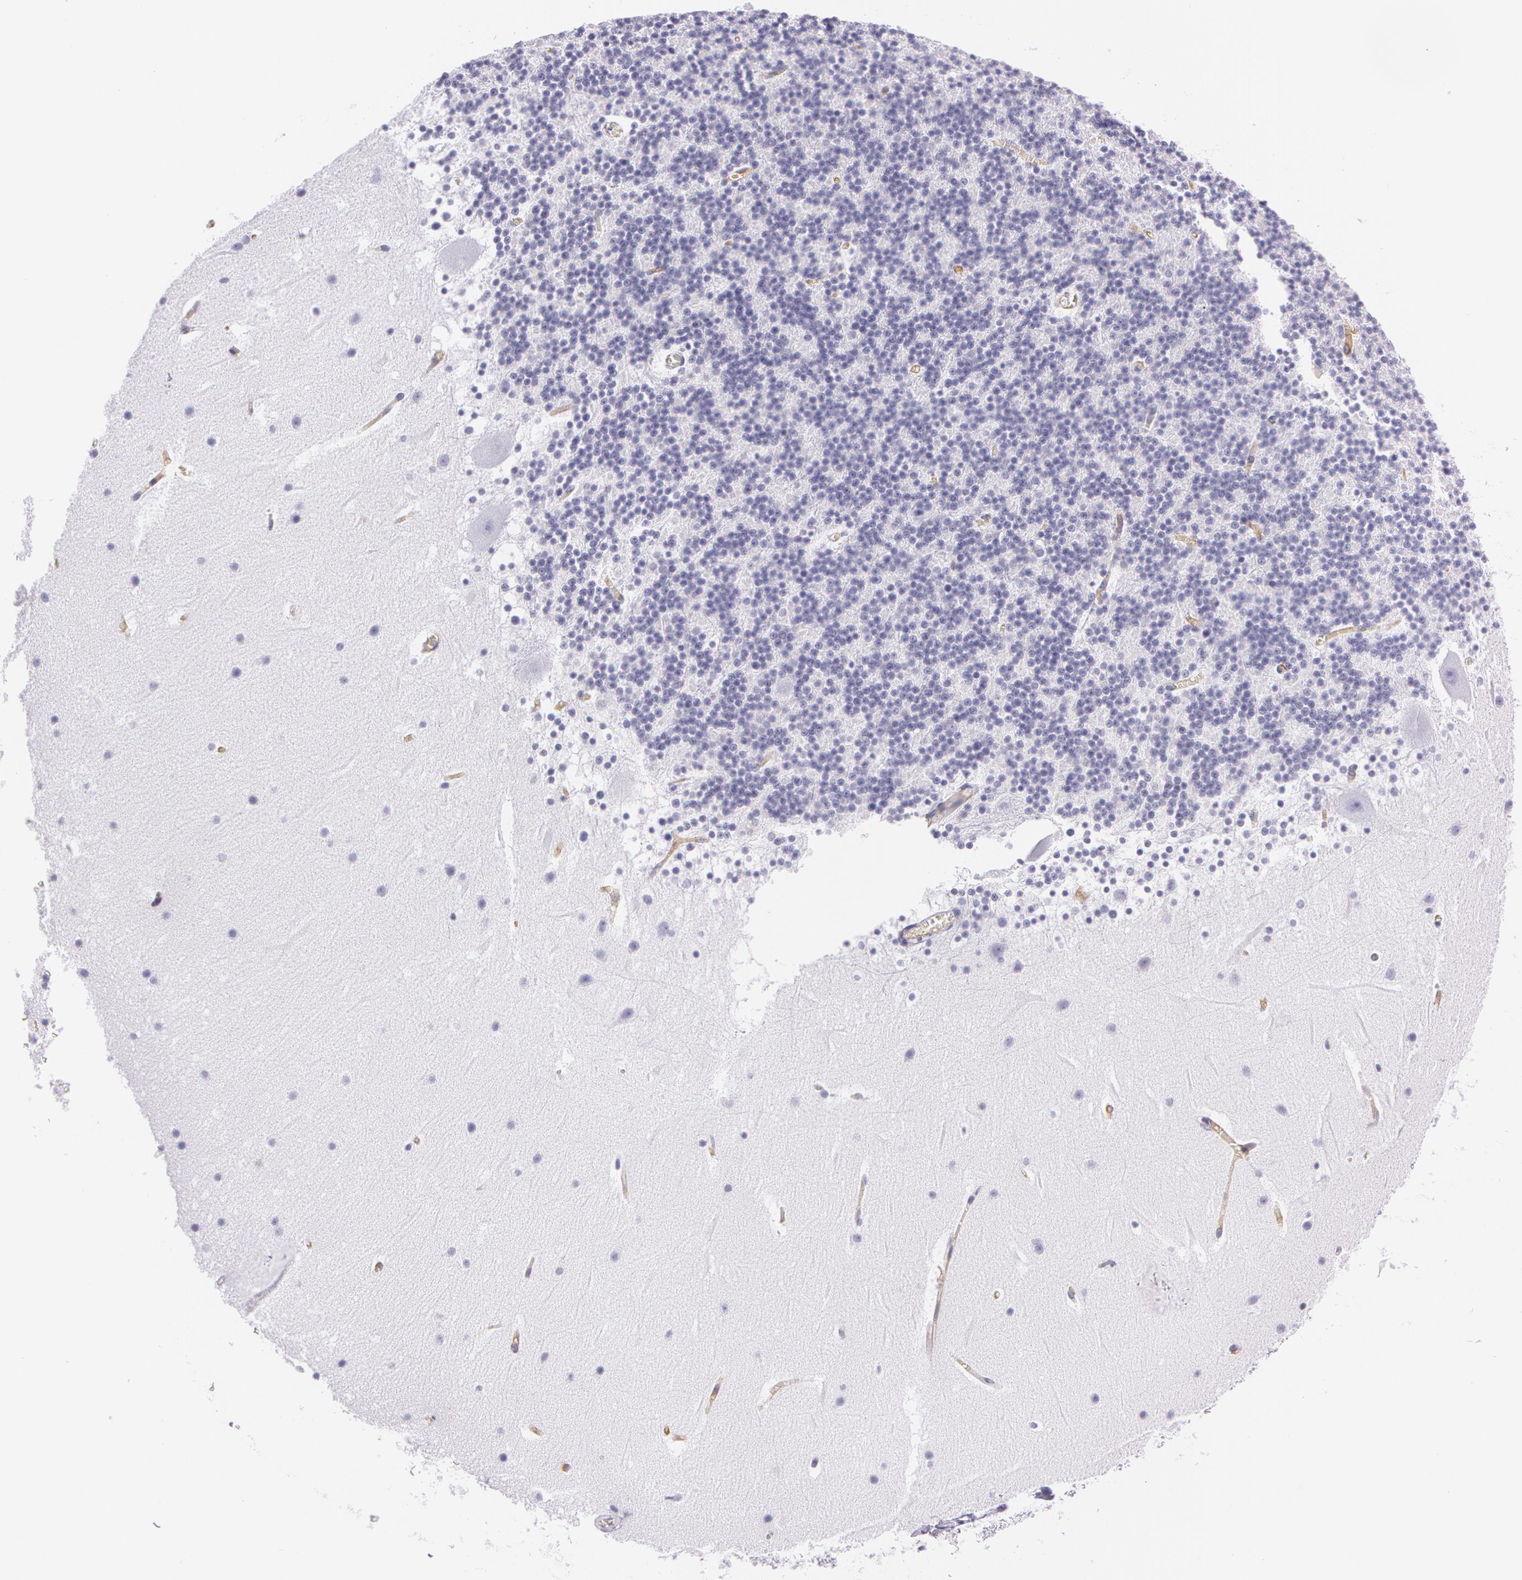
{"staining": {"intensity": "negative", "quantity": "none", "location": "none"}, "tissue": "cerebellum", "cell_type": "Cells in granular layer", "image_type": "normal", "snomed": [{"axis": "morphology", "description": "Normal tissue, NOS"}, {"axis": "topography", "description": "Cerebellum"}], "caption": "DAB (3,3'-diaminobenzidine) immunohistochemical staining of unremarkable cerebellum reveals no significant positivity in cells in granular layer. (DAB immunohistochemistry (IHC), high magnification).", "gene": "LY75", "patient": {"sex": "male", "age": 45}}